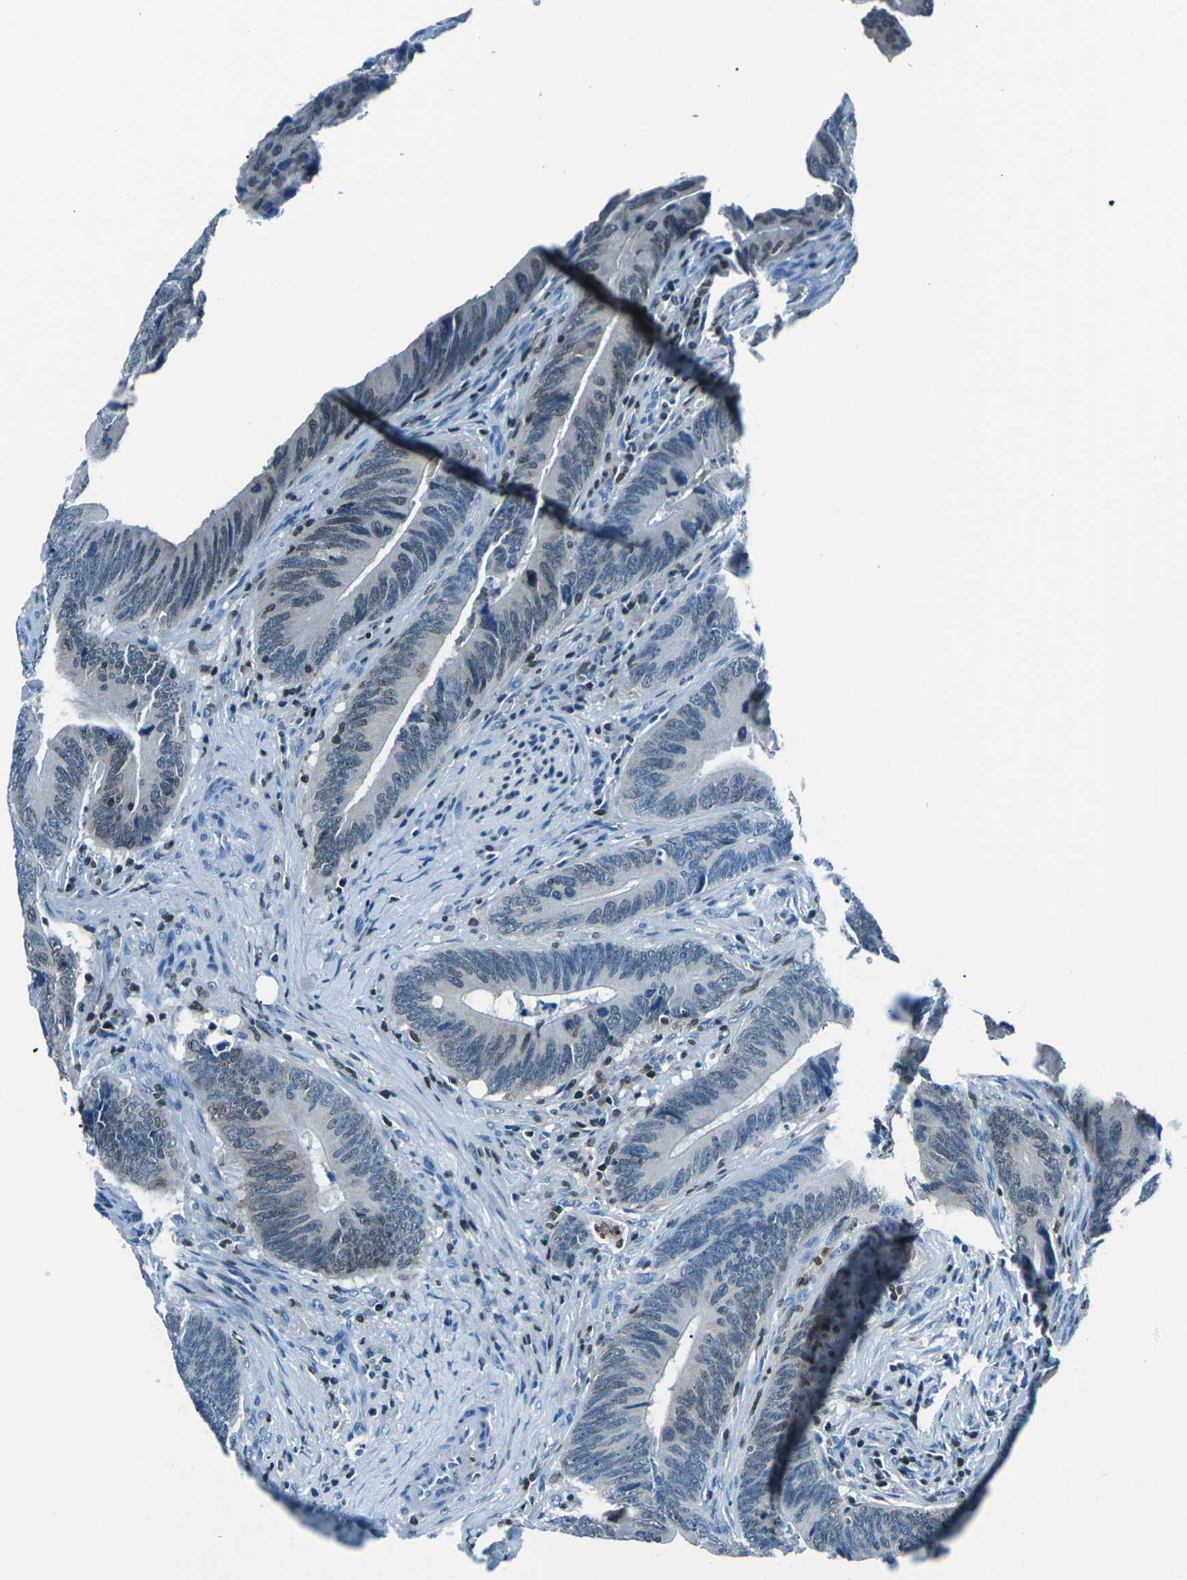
{"staining": {"intensity": "weak", "quantity": "25%-75%", "location": "nuclear"}, "tissue": "colorectal cancer", "cell_type": "Tumor cells", "image_type": "cancer", "snomed": [{"axis": "morphology", "description": "Normal tissue, NOS"}, {"axis": "morphology", "description": "Adenocarcinoma, NOS"}, {"axis": "topography", "description": "Colon"}], "caption": "Human colorectal cancer stained for a protein (brown) demonstrates weak nuclear positive expression in about 25%-75% of tumor cells.", "gene": "CELF2", "patient": {"sex": "male", "age": 56}}